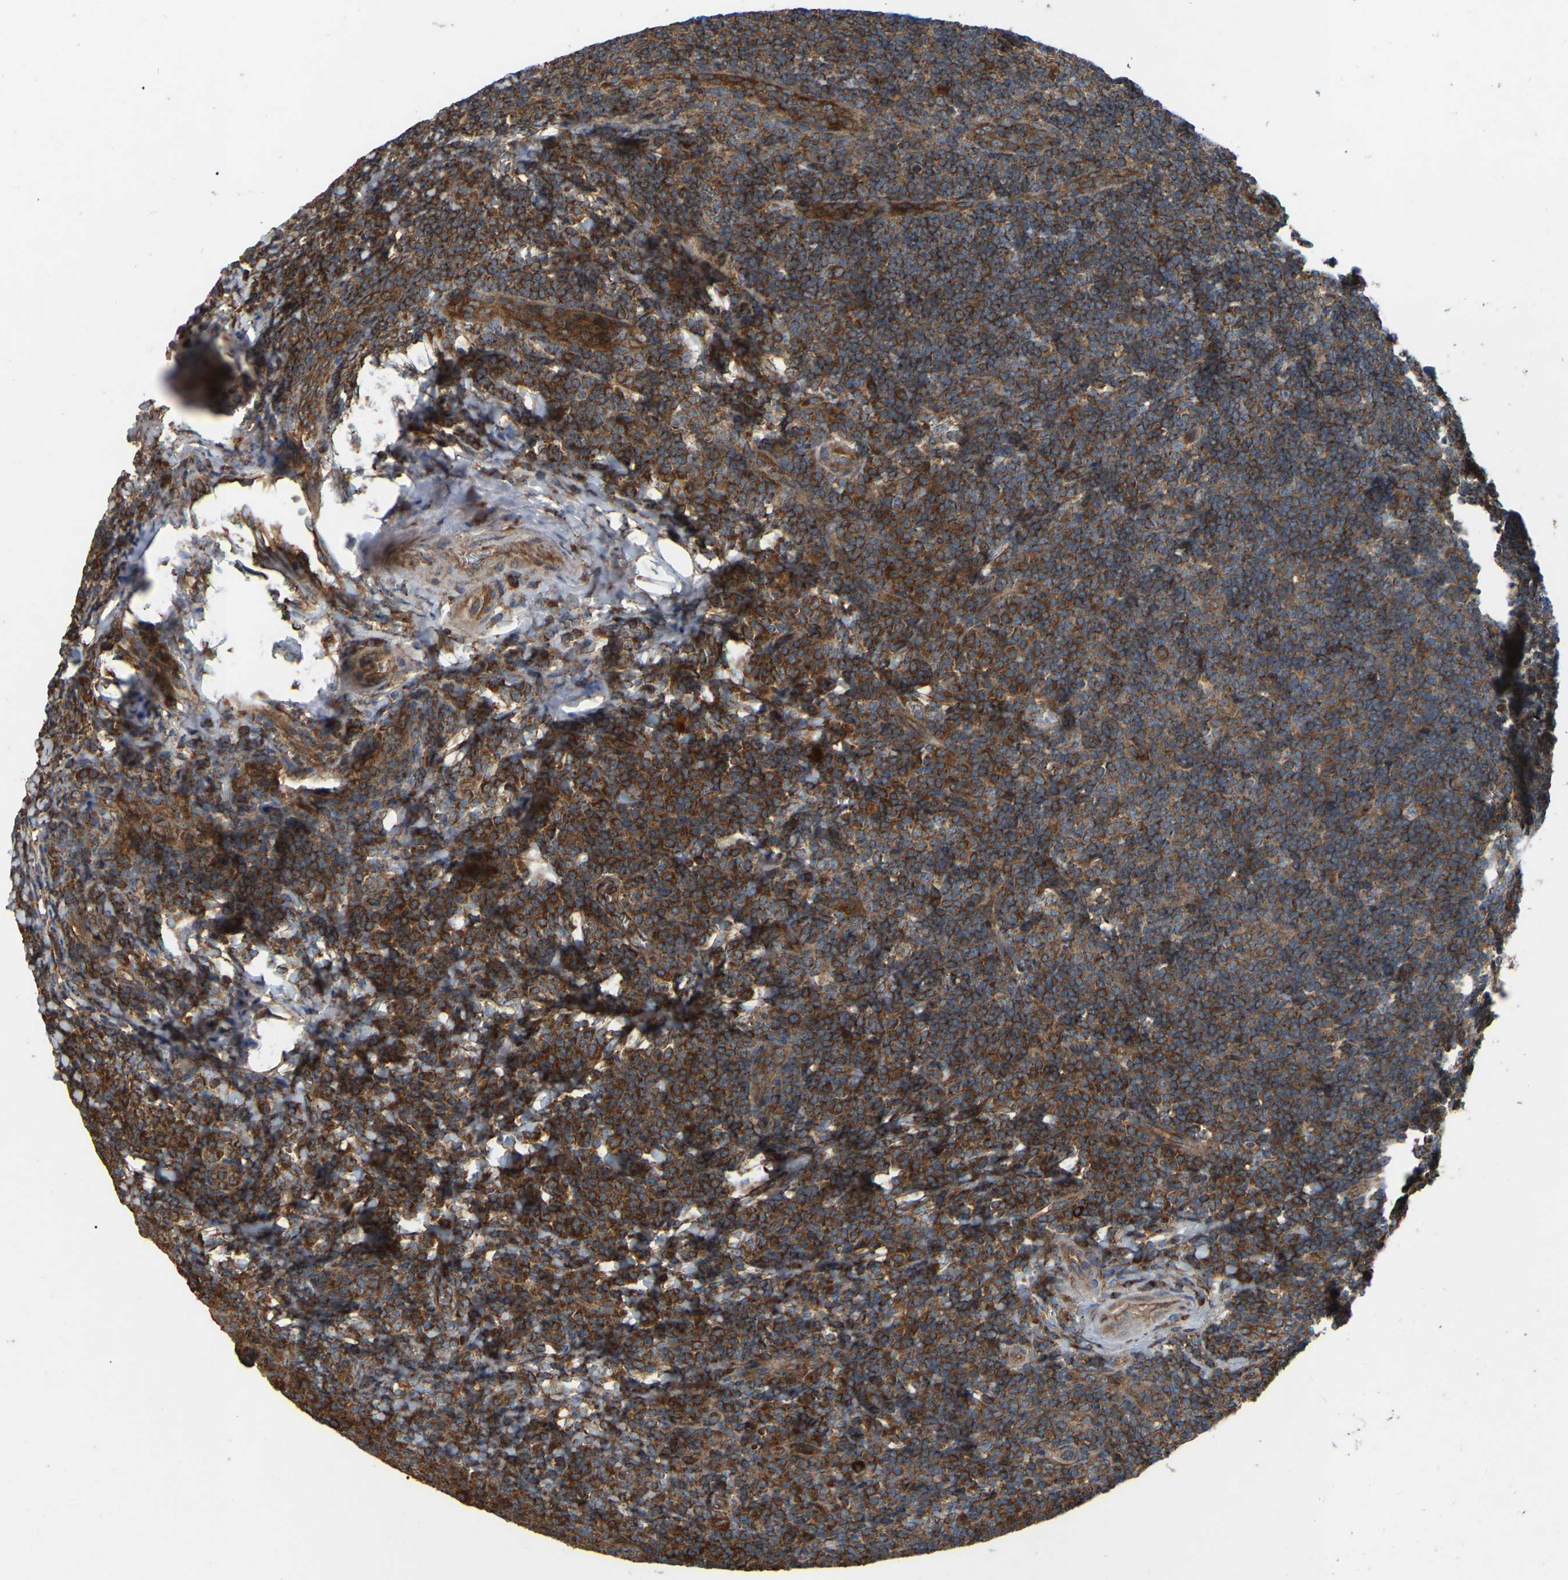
{"staining": {"intensity": "strong", "quantity": ">75%", "location": "cytoplasmic/membranous"}, "tissue": "tonsil", "cell_type": "Germinal center cells", "image_type": "normal", "snomed": [{"axis": "morphology", "description": "Normal tissue, NOS"}, {"axis": "topography", "description": "Tonsil"}], "caption": "This photomicrograph shows IHC staining of normal human tonsil, with high strong cytoplasmic/membranous staining in approximately >75% of germinal center cells.", "gene": "SAMD9L", "patient": {"sex": "male", "age": 37}}